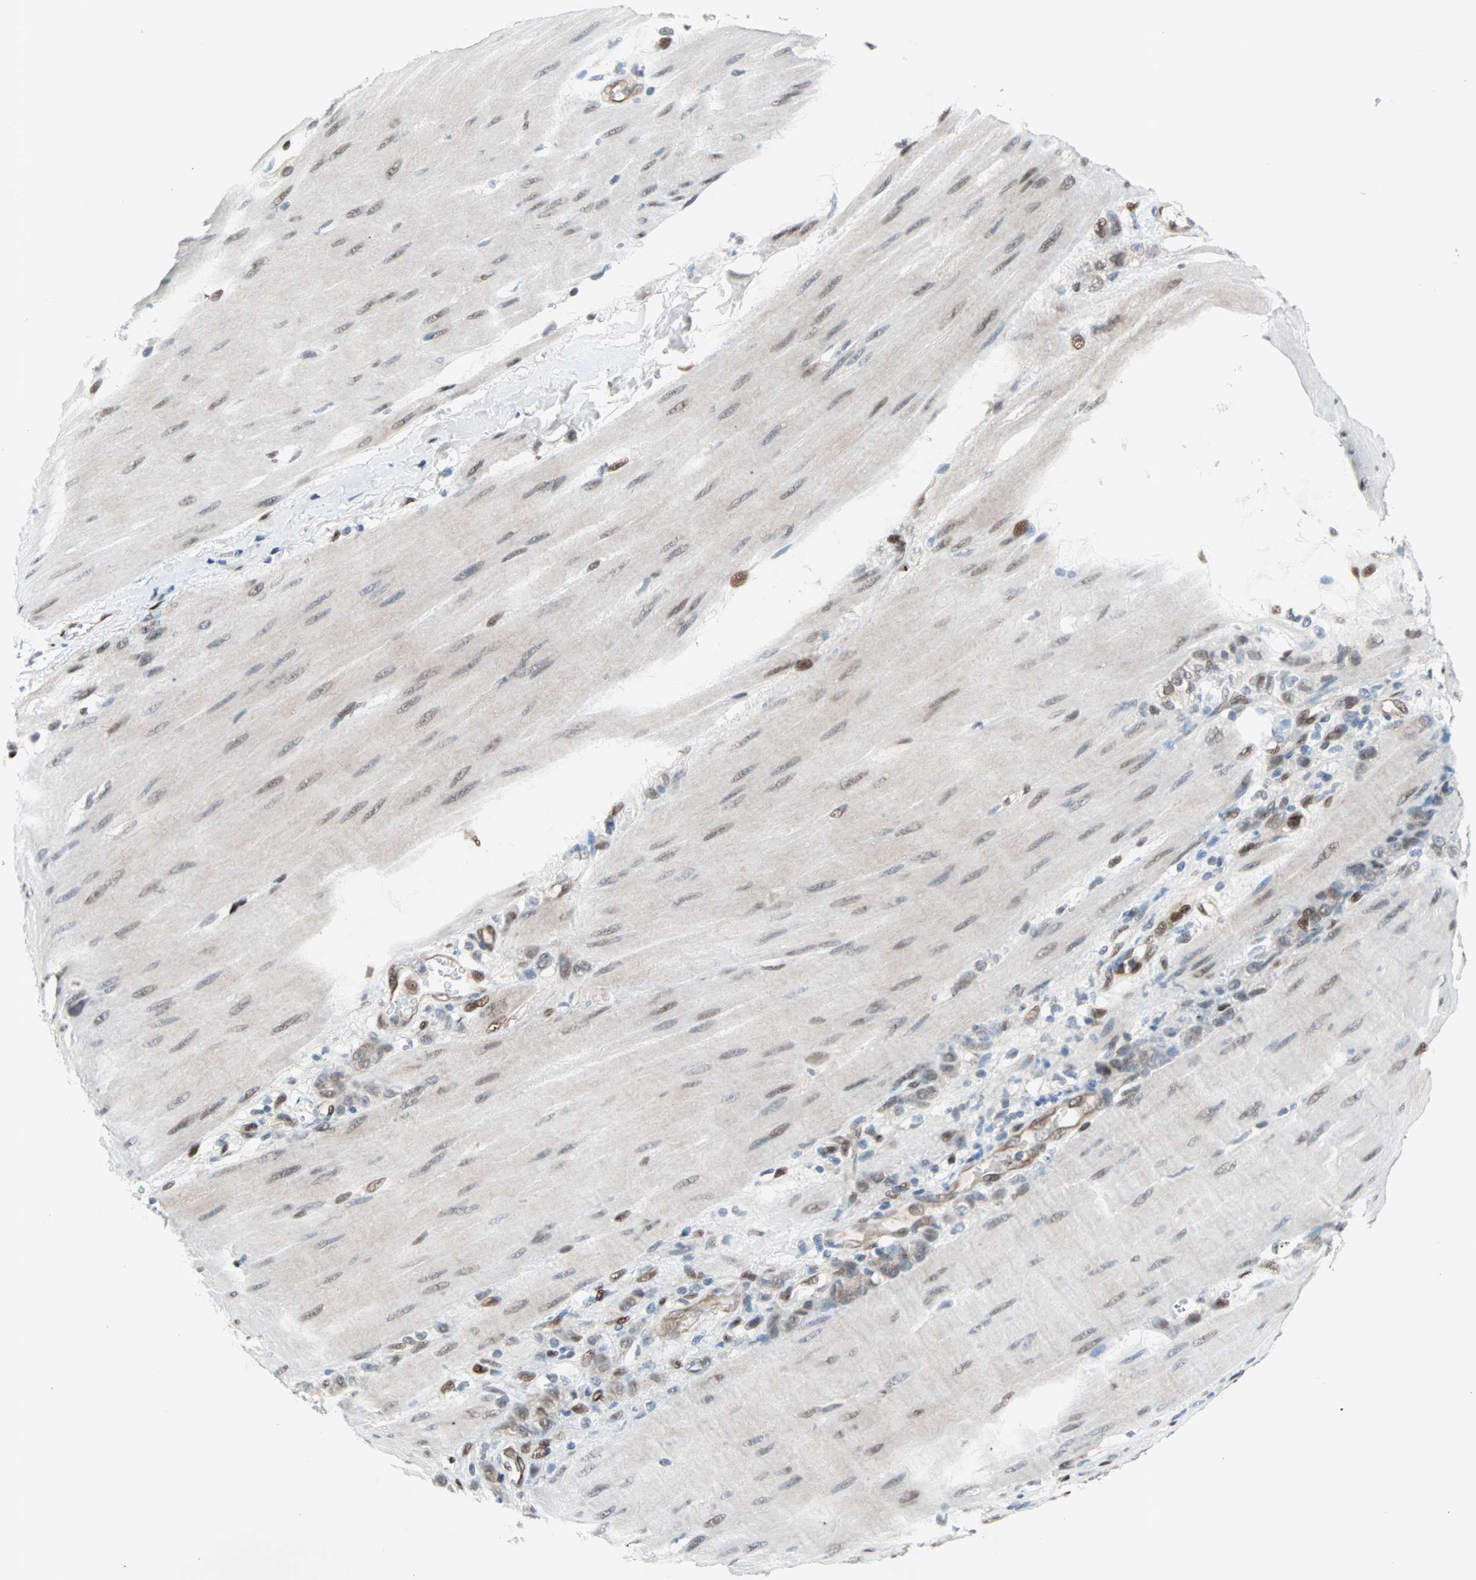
{"staining": {"intensity": "moderate", "quantity": ">75%", "location": "cytoplasmic/membranous,nuclear"}, "tissue": "stomach cancer", "cell_type": "Tumor cells", "image_type": "cancer", "snomed": [{"axis": "morphology", "description": "Adenocarcinoma, NOS"}, {"axis": "topography", "description": "Stomach"}], "caption": "Stomach adenocarcinoma stained with immunohistochemistry exhibits moderate cytoplasmic/membranous and nuclear expression in approximately >75% of tumor cells.", "gene": "WWTR1", "patient": {"sex": "male", "age": 82}}